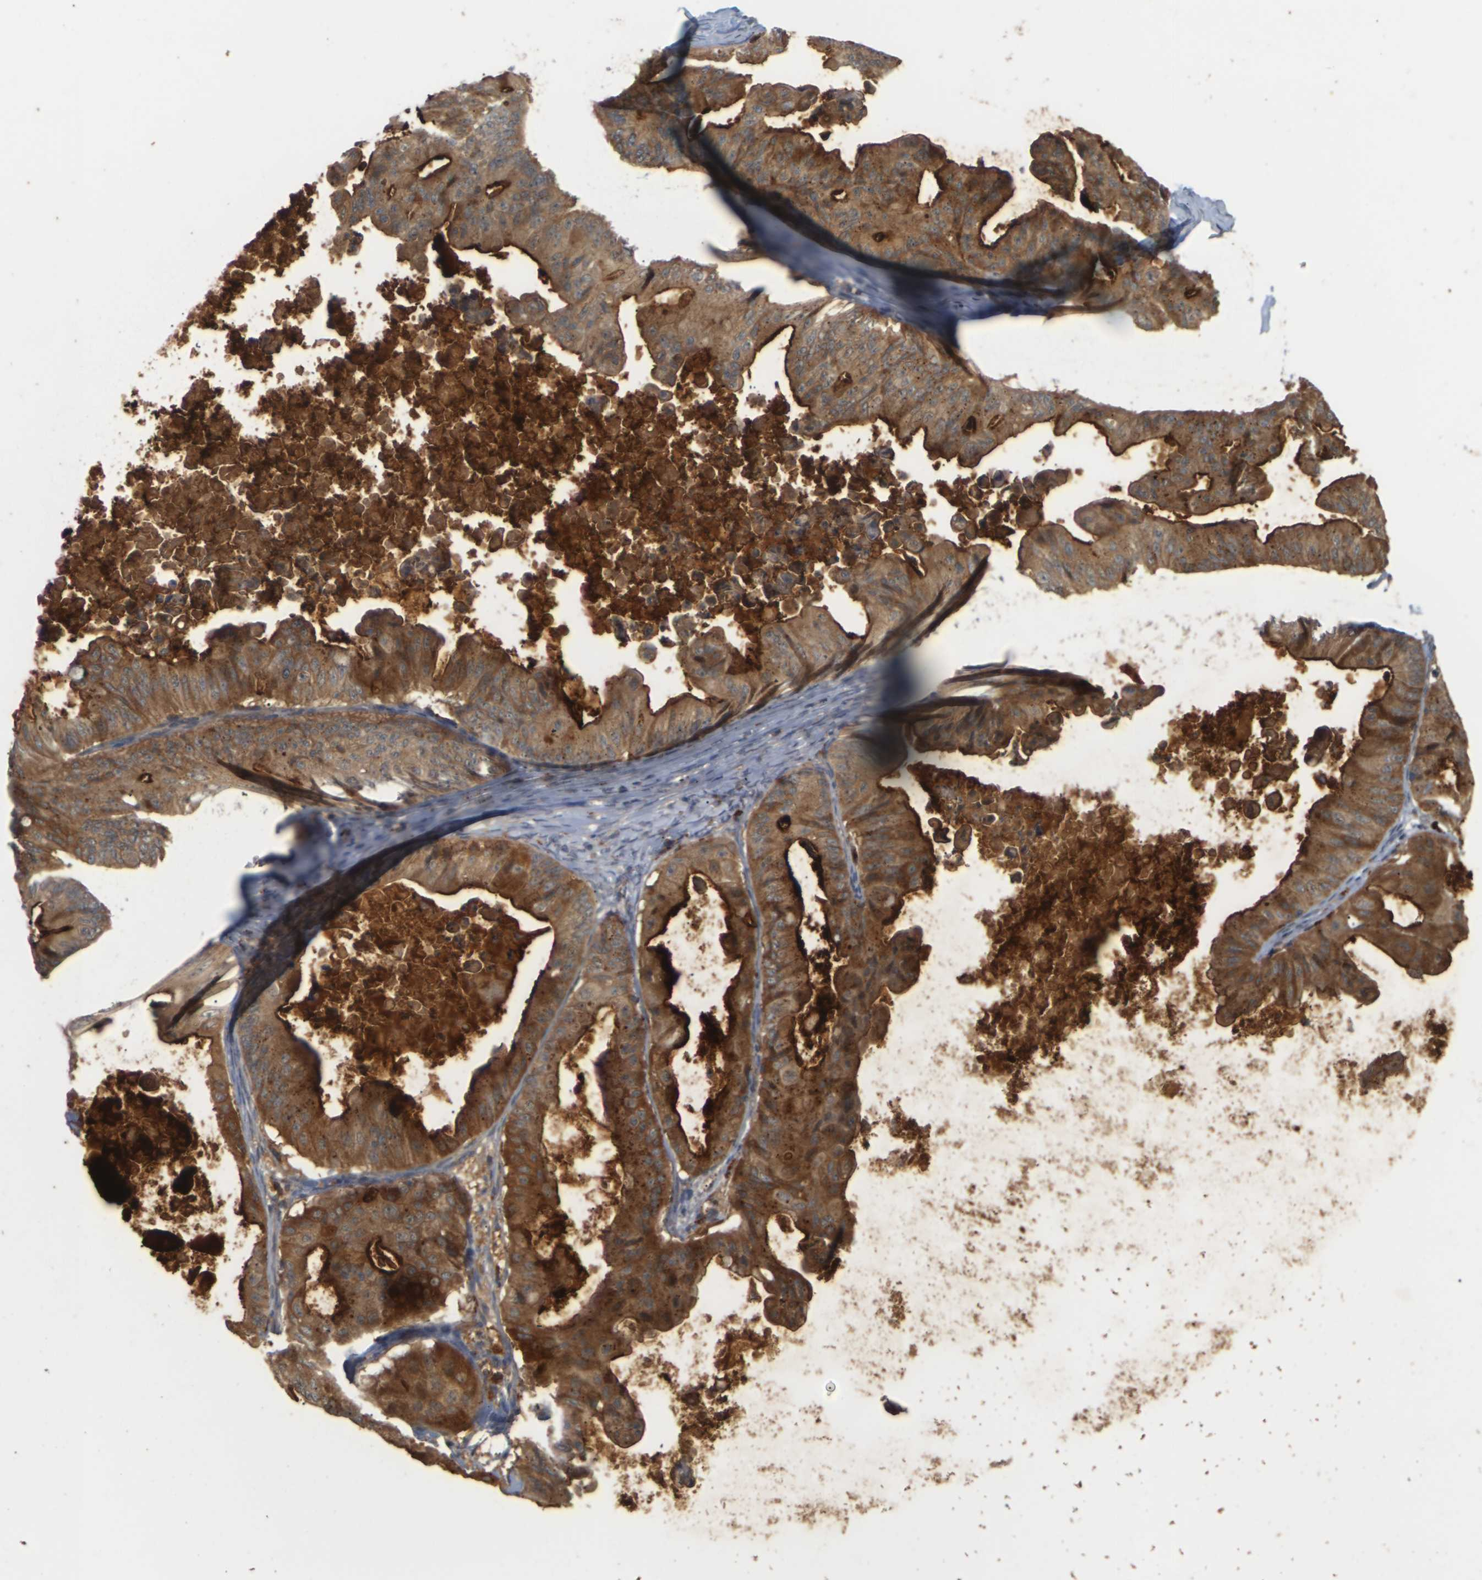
{"staining": {"intensity": "strong", "quantity": ">75%", "location": "cytoplasmic/membranous"}, "tissue": "ovarian cancer", "cell_type": "Tumor cells", "image_type": "cancer", "snomed": [{"axis": "morphology", "description": "Cystadenocarcinoma, mucinous, NOS"}, {"axis": "topography", "description": "Ovary"}], "caption": "A brown stain labels strong cytoplasmic/membranous expression of a protein in mucinous cystadenocarcinoma (ovarian) tumor cells.", "gene": "KSR1", "patient": {"sex": "female", "age": 37}}